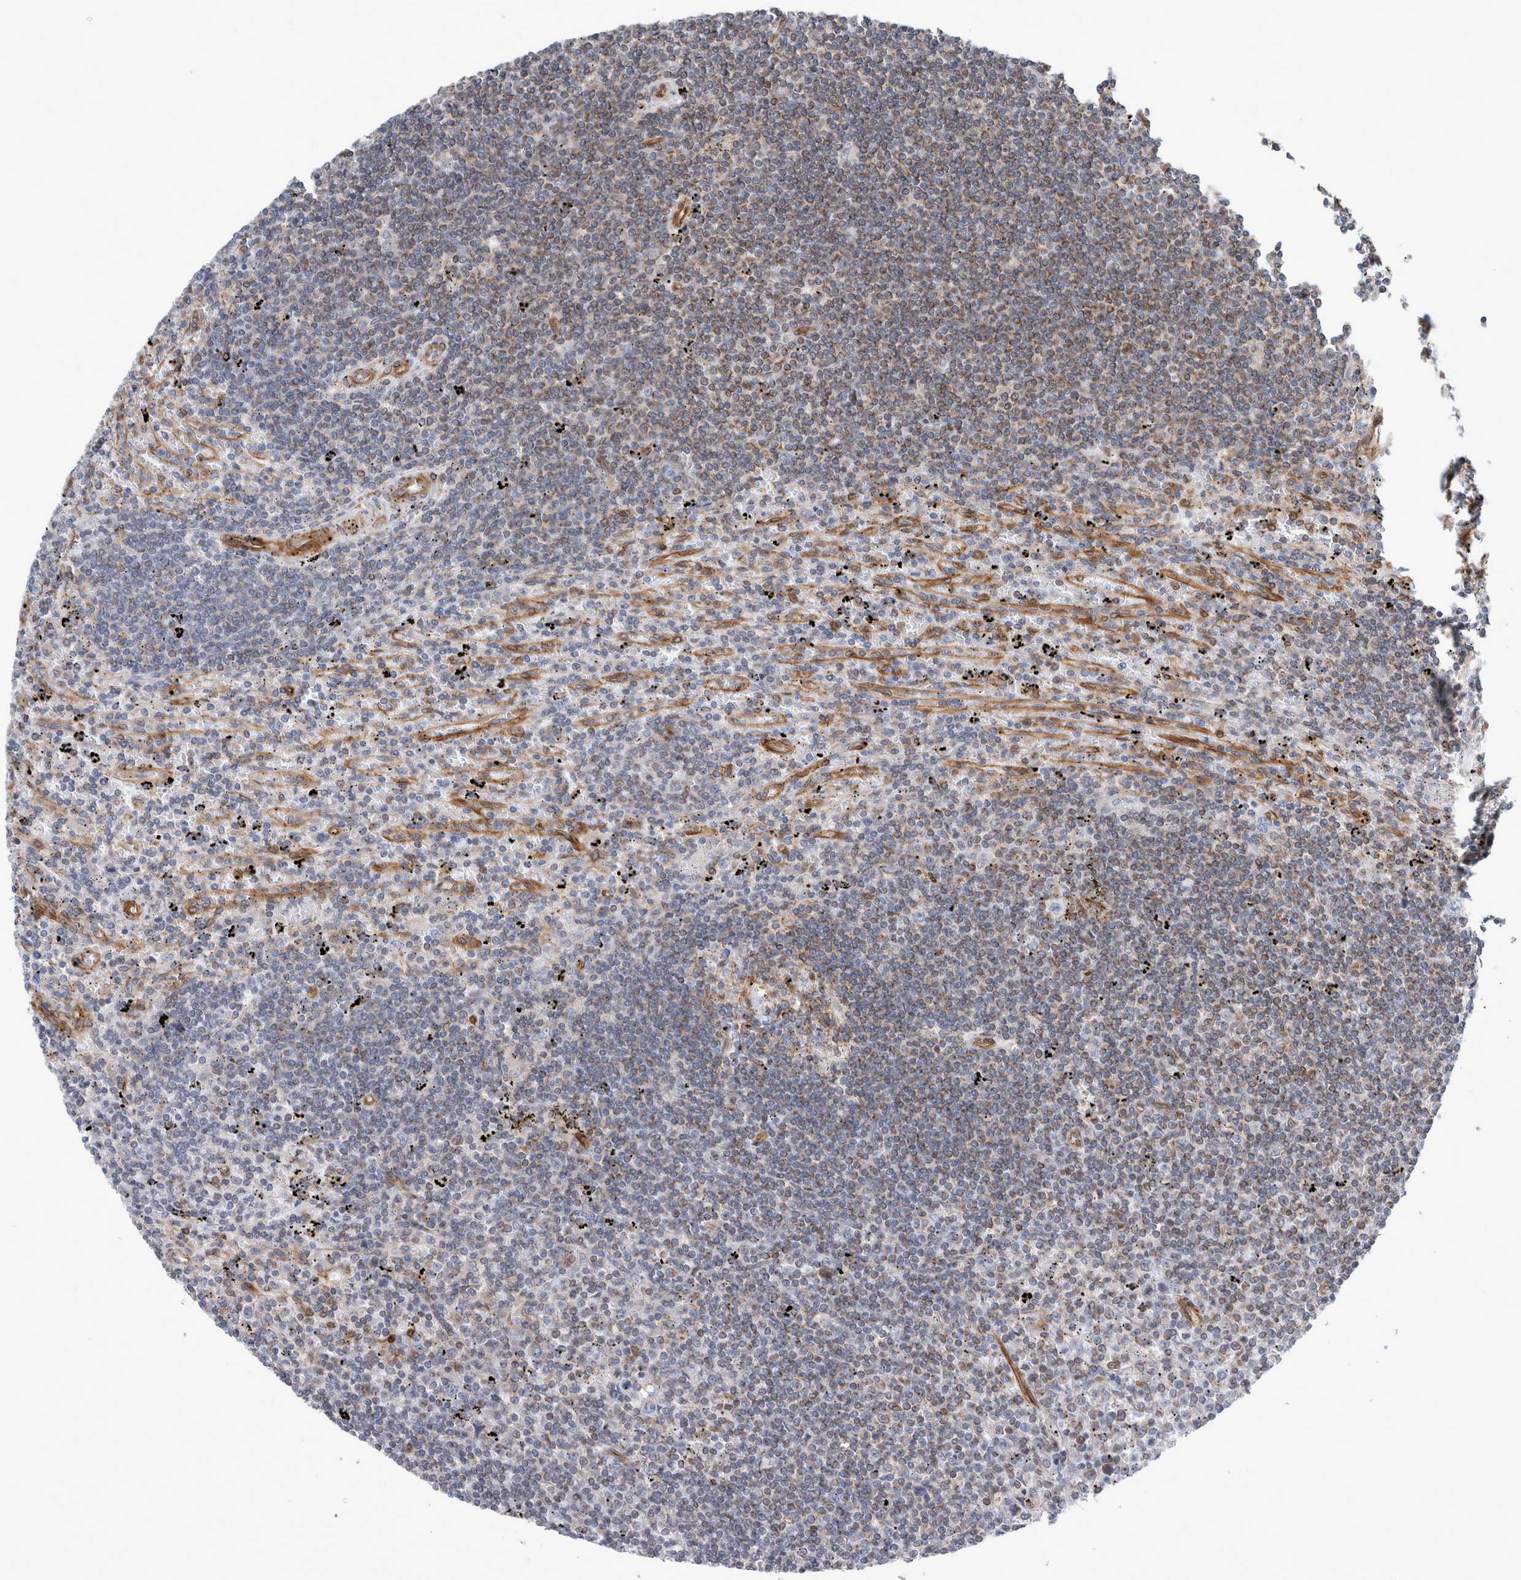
{"staining": {"intensity": "weak", "quantity": "25%-75%", "location": "cytoplasmic/membranous"}, "tissue": "lymphoma", "cell_type": "Tumor cells", "image_type": "cancer", "snomed": [{"axis": "morphology", "description": "Malignant lymphoma, non-Hodgkin's type, Low grade"}, {"axis": "topography", "description": "Spleen"}], "caption": "Weak cytoplasmic/membranous expression is present in about 25%-75% of tumor cells in malignant lymphoma, non-Hodgkin's type (low-grade).", "gene": "PLEC", "patient": {"sex": "male", "age": 76}}